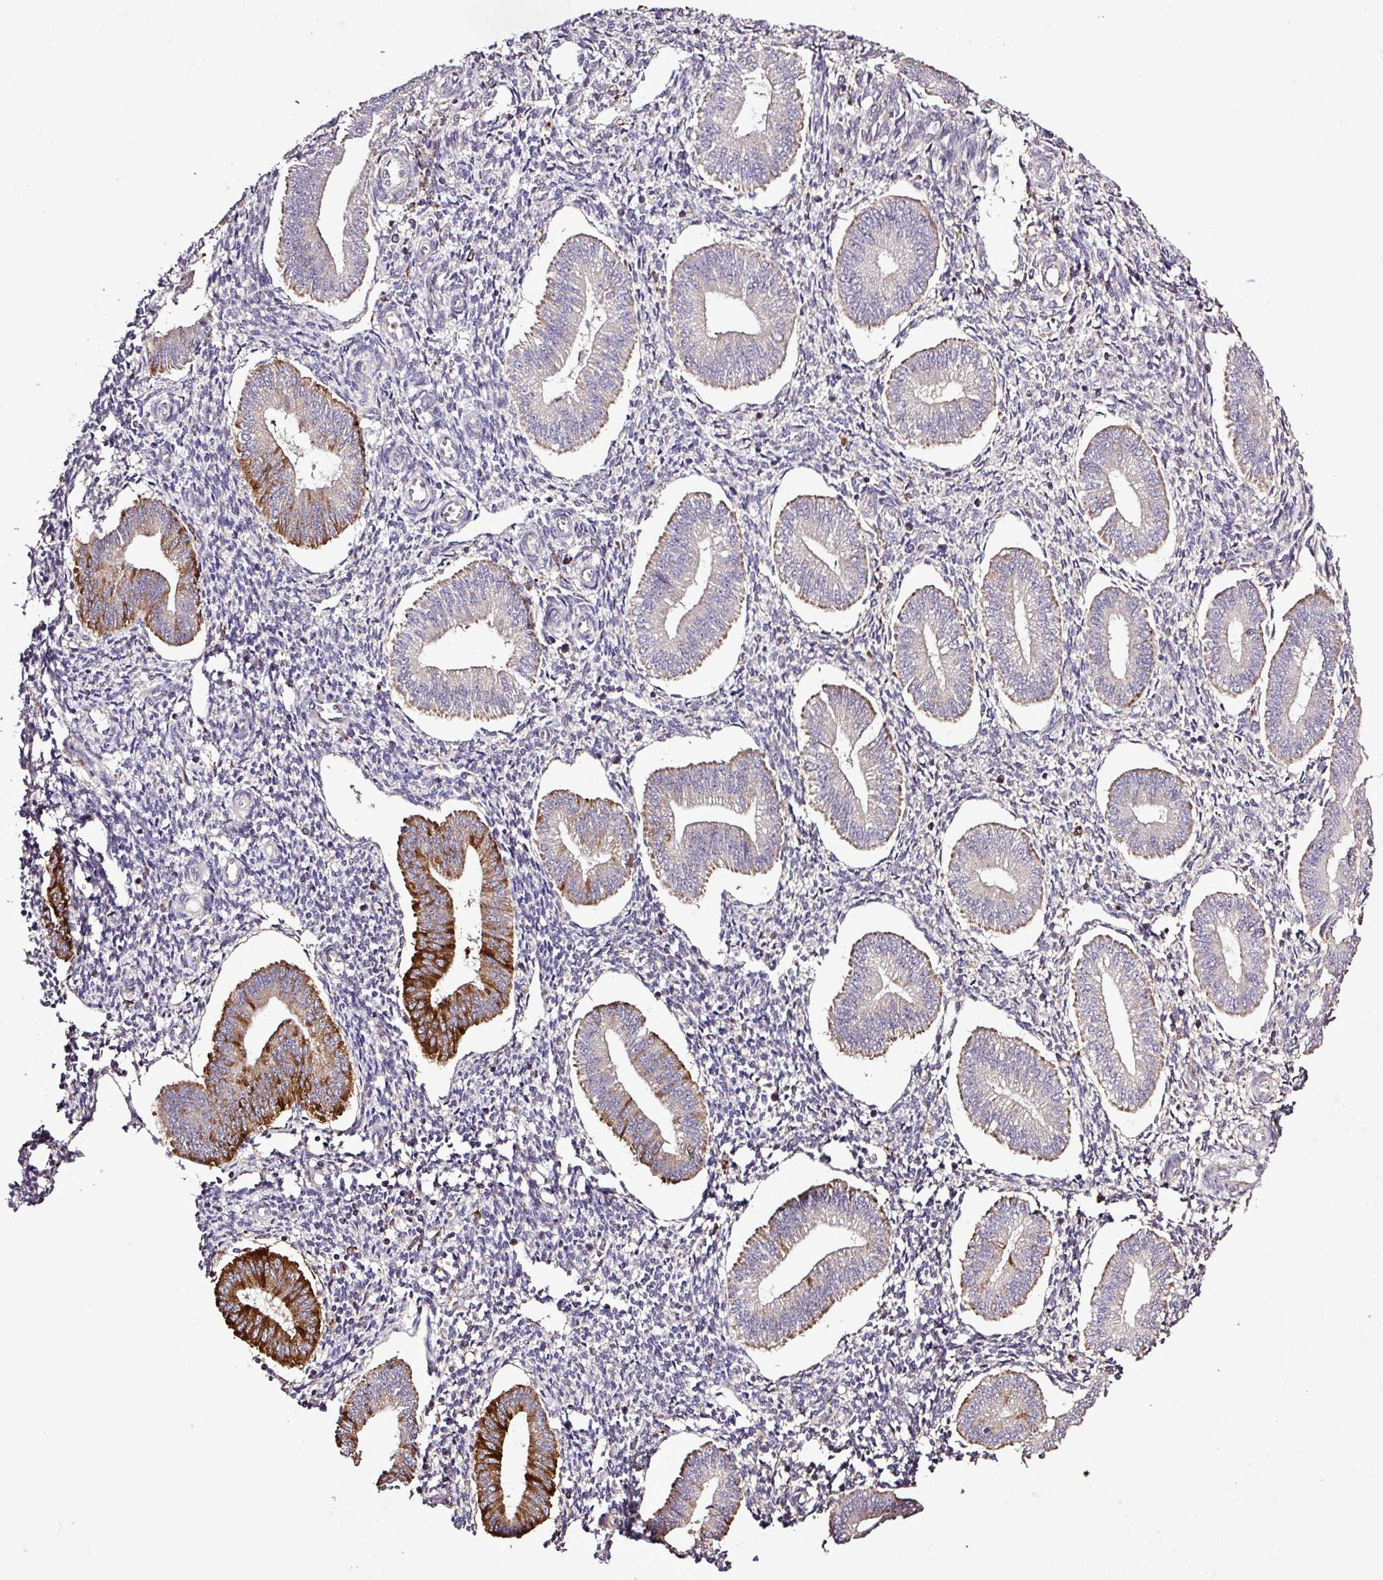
{"staining": {"intensity": "negative", "quantity": "none", "location": "none"}, "tissue": "endometrium", "cell_type": "Cells in endometrial stroma", "image_type": "normal", "snomed": [{"axis": "morphology", "description": "Normal tissue, NOS"}, {"axis": "topography", "description": "Endometrium"}], "caption": "Immunohistochemistry photomicrograph of benign endometrium: endometrium stained with DAB (3,3'-diaminobenzidine) displays no significant protein staining in cells in endometrial stroma.", "gene": "SMCO4", "patient": {"sex": "female", "age": 34}}